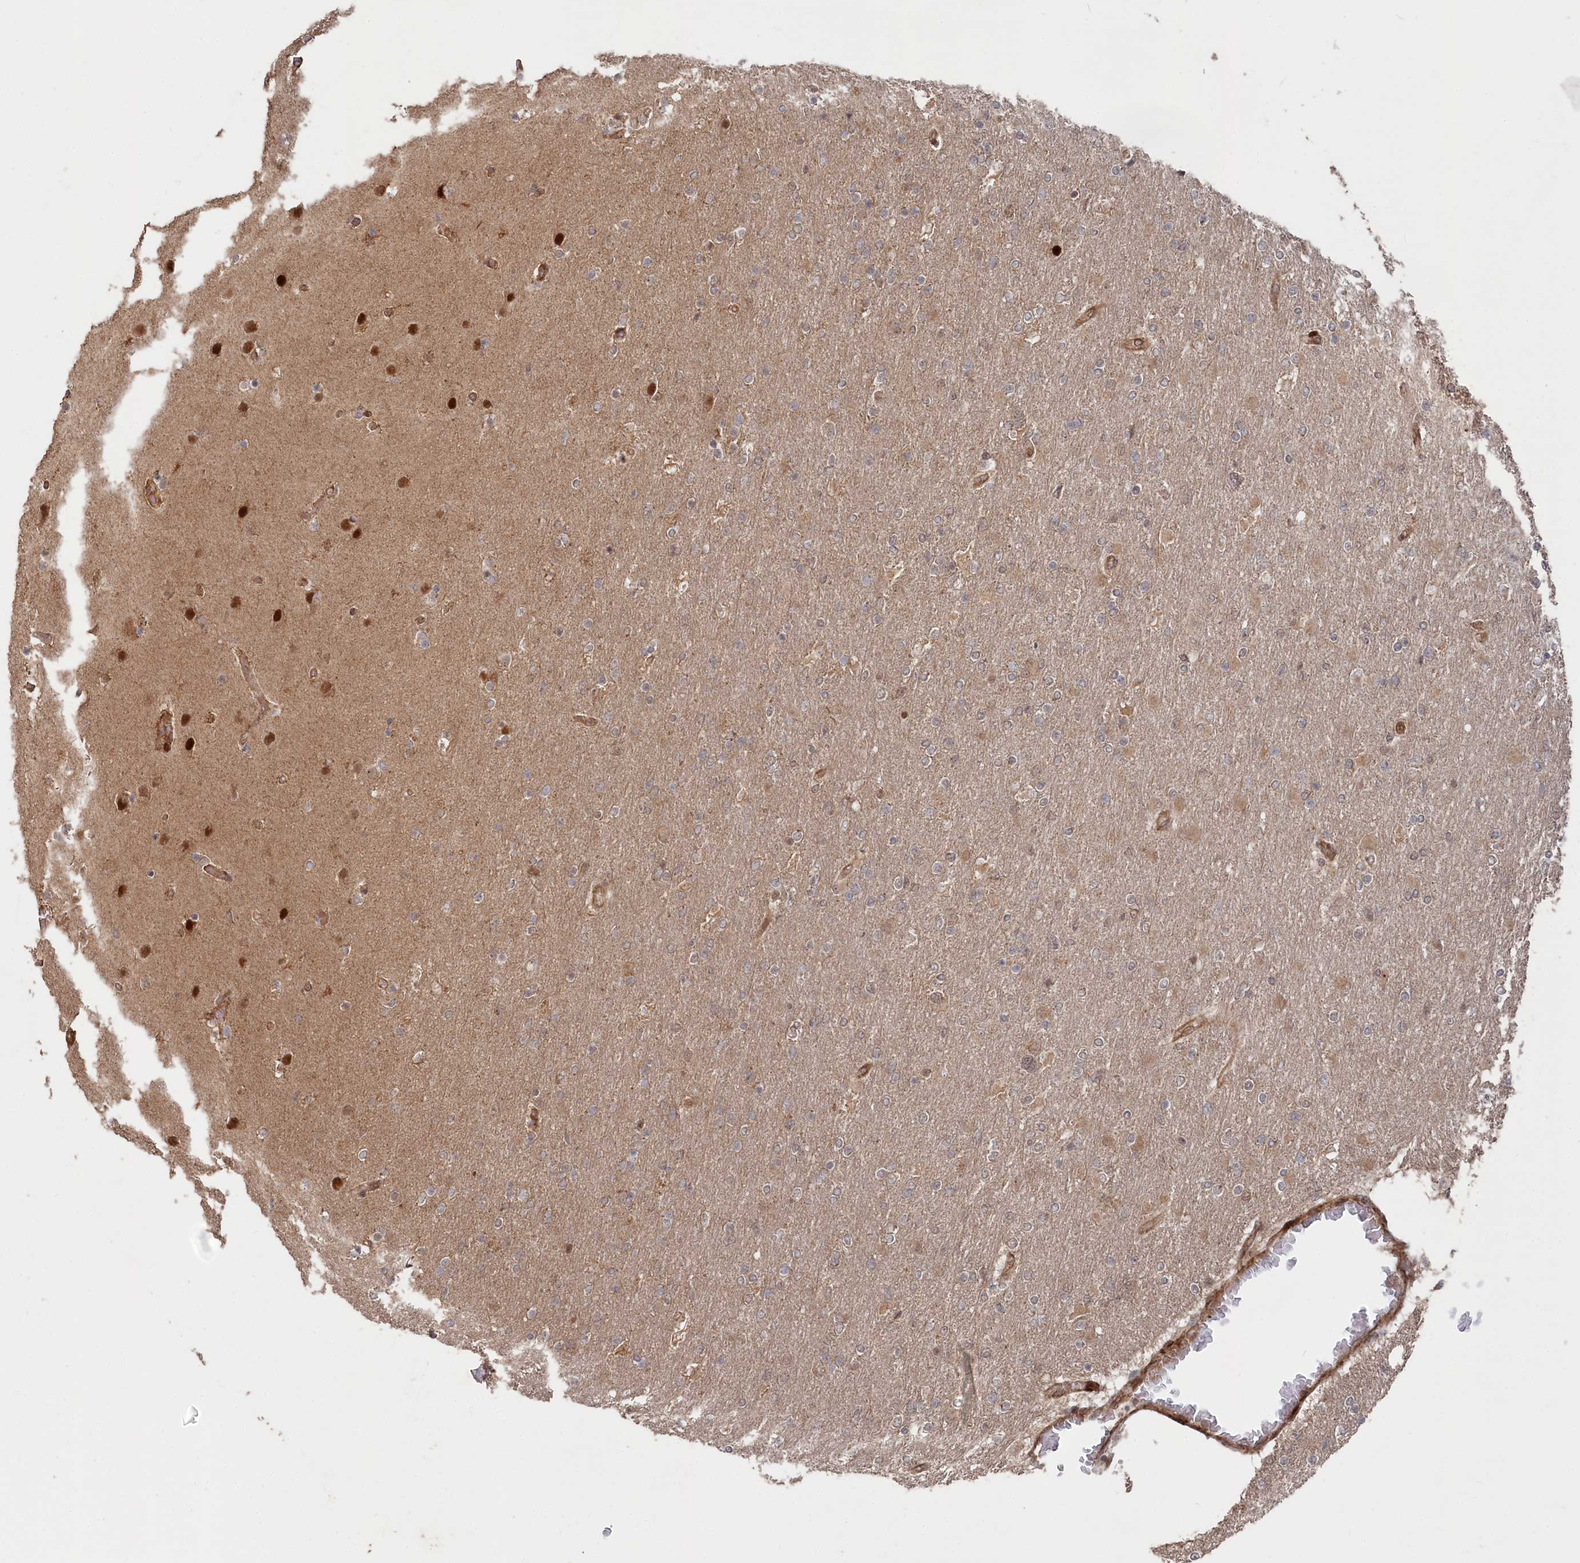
{"staining": {"intensity": "weak", "quantity": "<25%", "location": "cytoplasmic/membranous"}, "tissue": "glioma", "cell_type": "Tumor cells", "image_type": "cancer", "snomed": [{"axis": "morphology", "description": "Glioma, malignant, High grade"}, {"axis": "topography", "description": "Cerebral cortex"}], "caption": "There is no significant expression in tumor cells of glioma.", "gene": "POLR3A", "patient": {"sex": "female", "age": 36}}